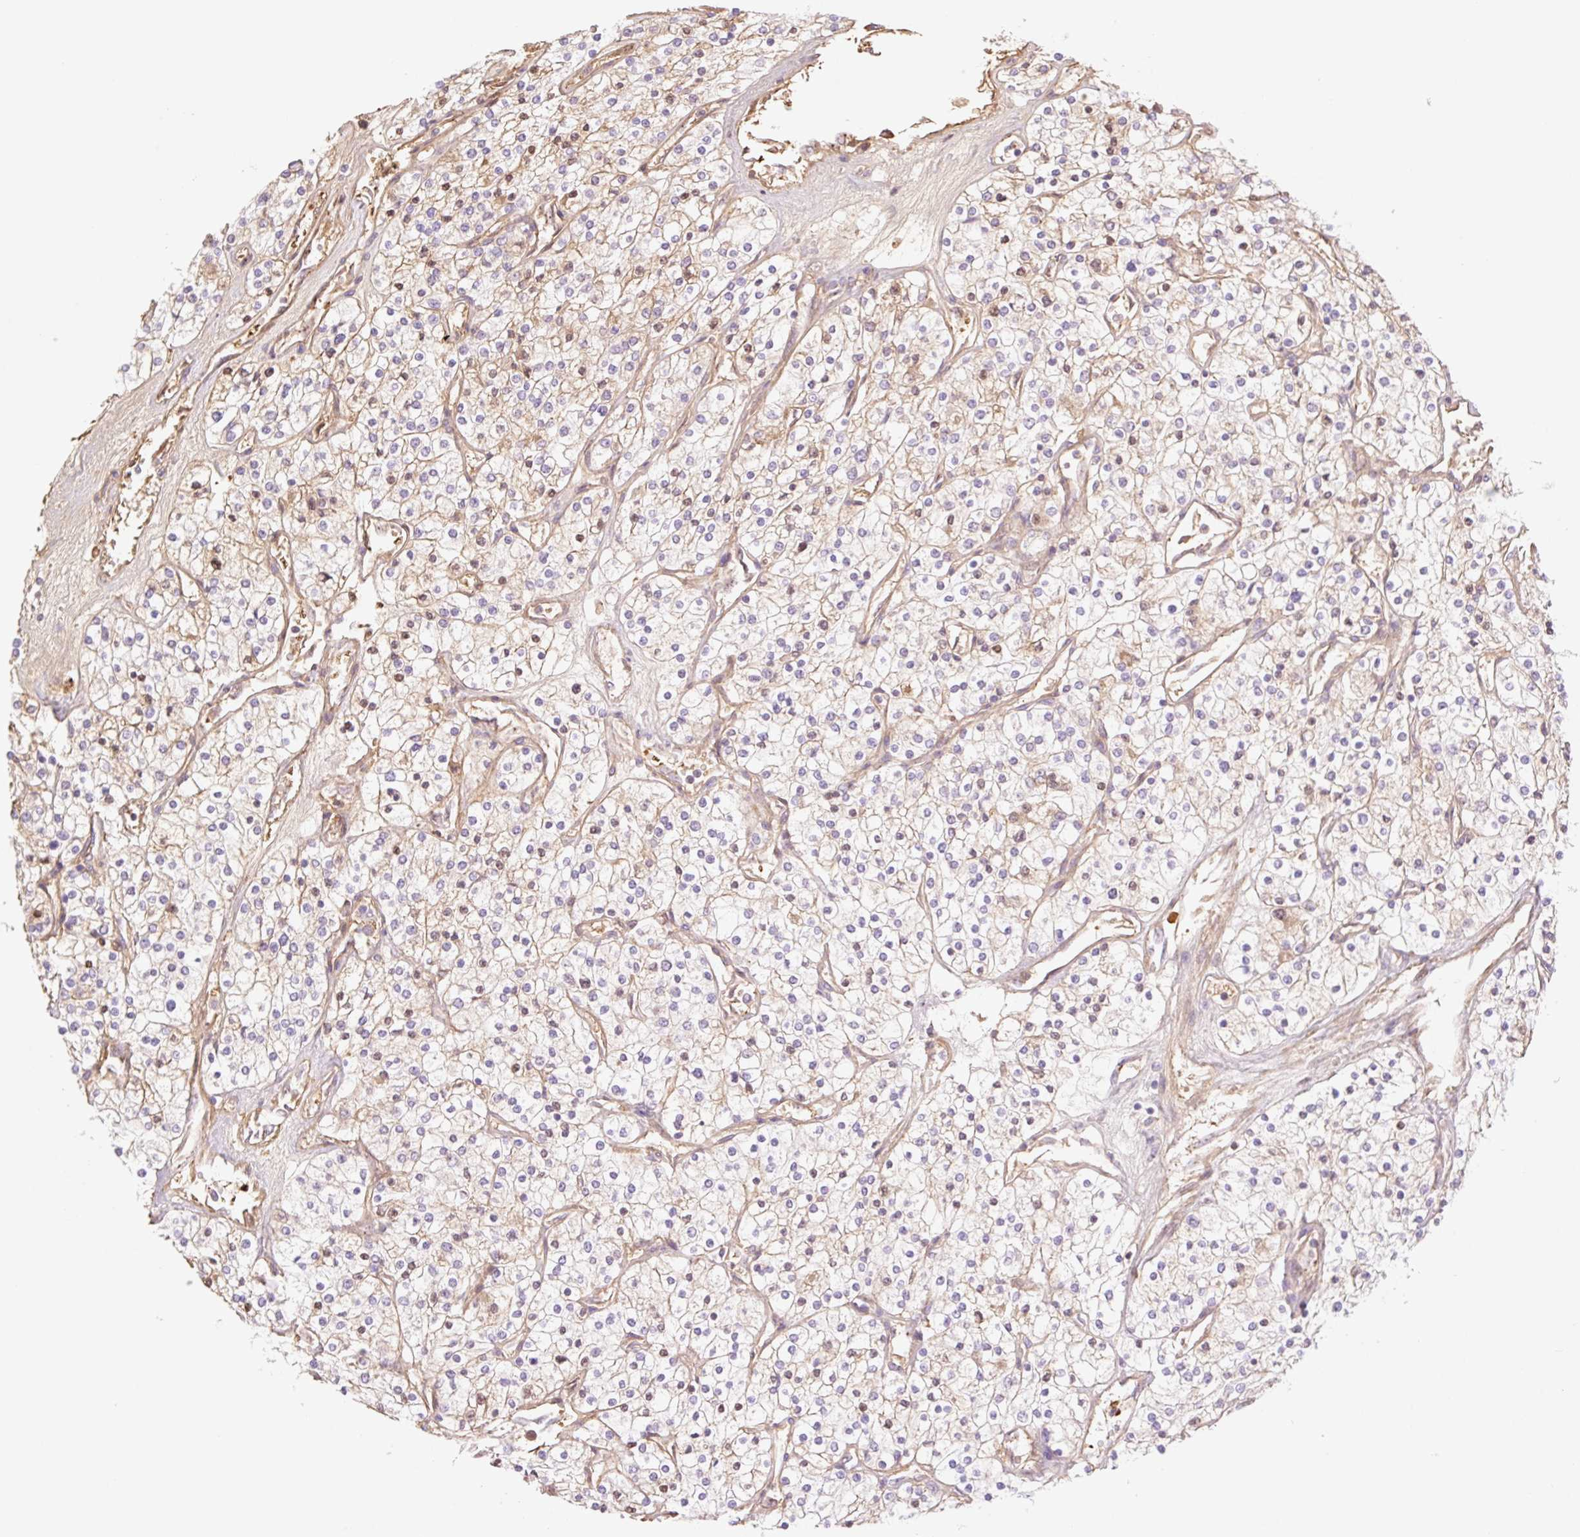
{"staining": {"intensity": "negative", "quantity": "none", "location": "none"}, "tissue": "renal cancer", "cell_type": "Tumor cells", "image_type": "cancer", "snomed": [{"axis": "morphology", "description": "Adenocarcinoma, NOS"}, {"axis": "topography", "description": "Kidney"}], "caption": "Micrograph shows no protein expression in tumor cells of renal cancer tissue.", "gene": "HEBP1", "patient": {"sex": "male", "age": 80}}